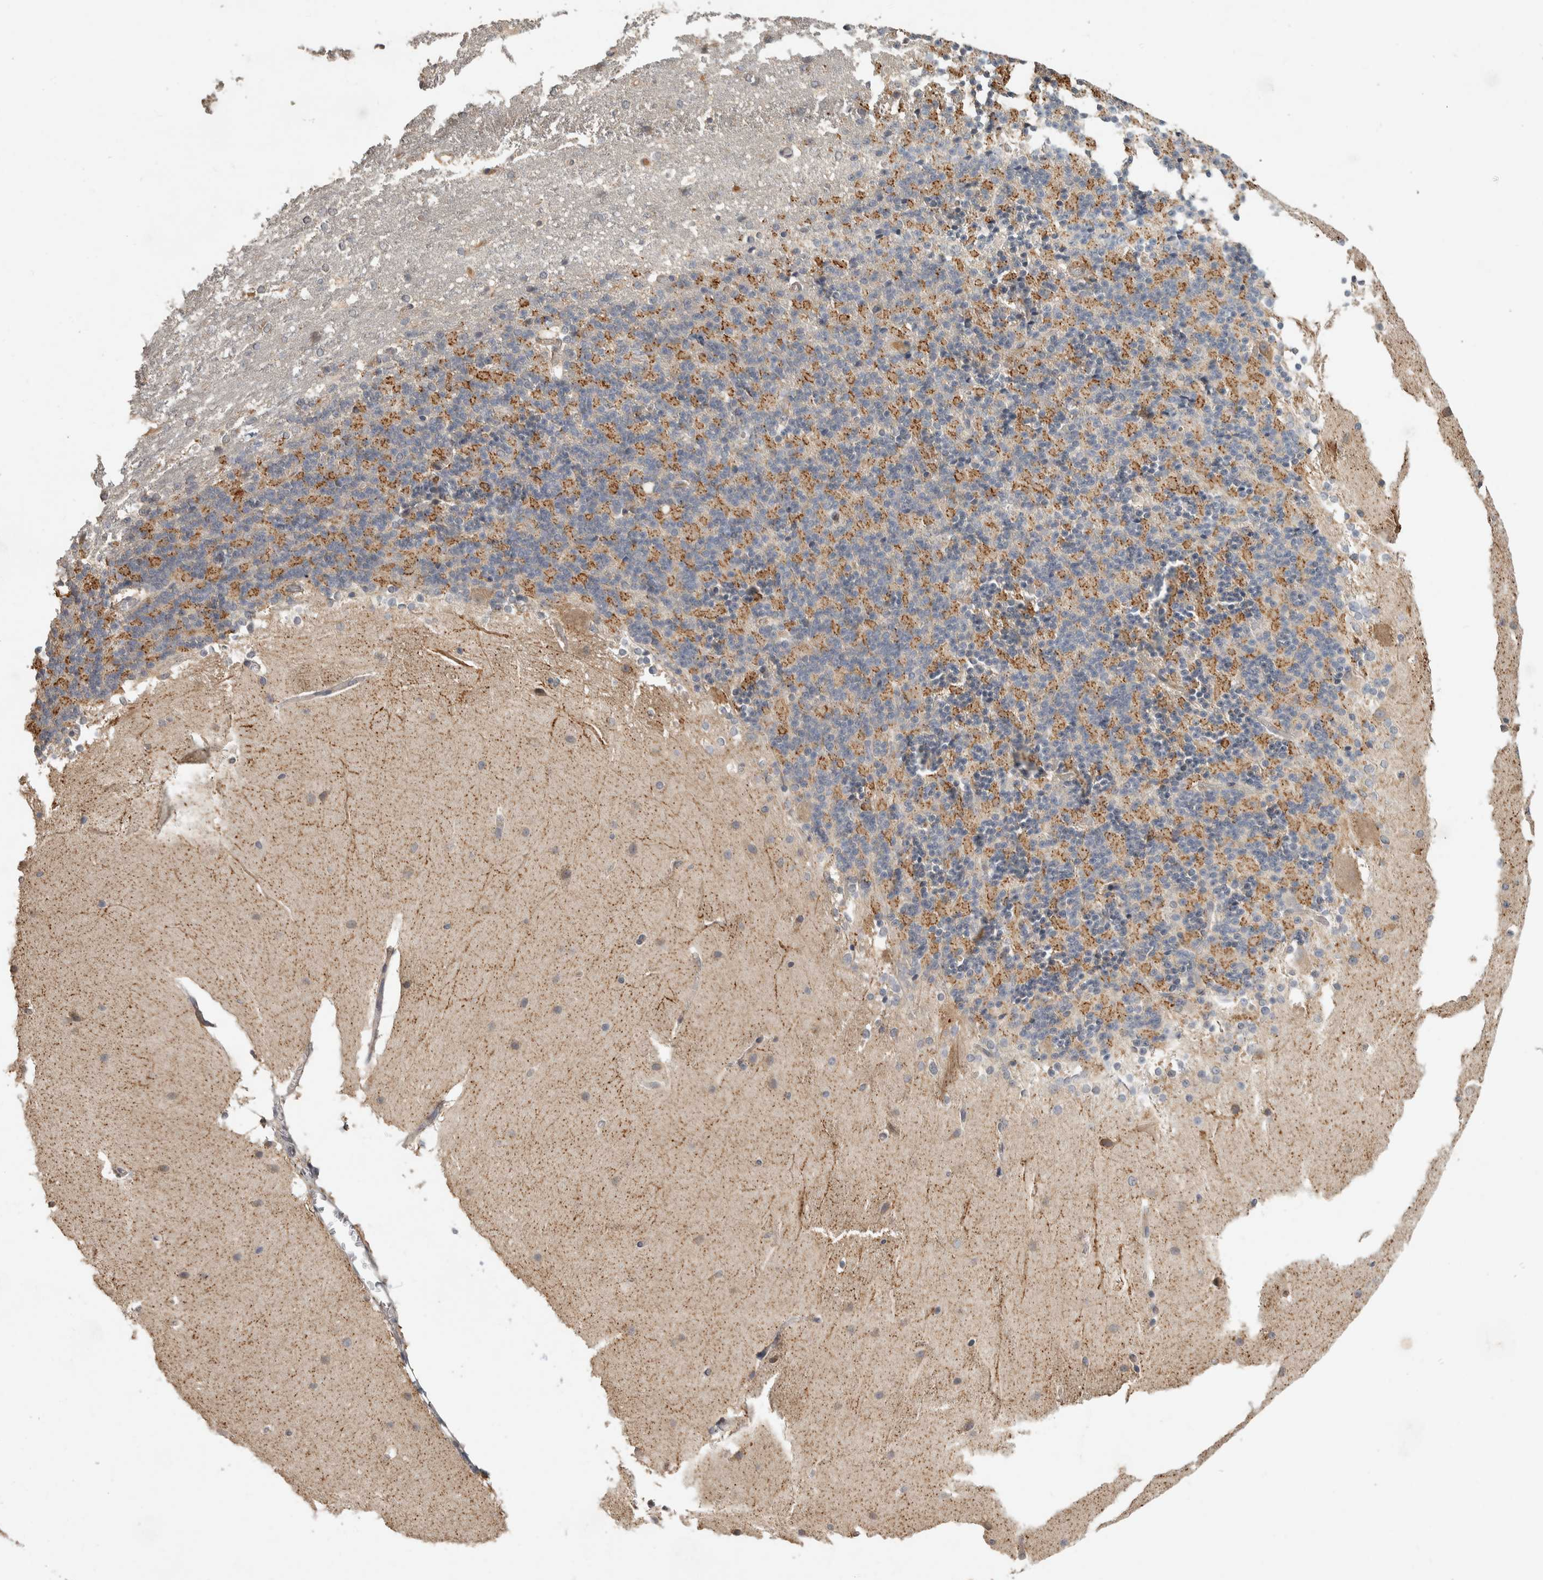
{"staining": {"intensity": "weak", "quantity": "<25%", "location": "cytoplasmic/membranous"}, "tissue": "cerebellum", "cell_type": "Cells in granular layer", "image_type": "normal", "snomed": [{"axis": "morphology", "description": "Normal tissue, NOS"}, {"axis": "topography", "description": "Cerebellum"}], "caption": "Immunohistochemistry photomicrograph of normal human cerebellum stained for a protein (brown), which reveals no expression in cells in granular layer.", "gene": "EIF3H", "patient": {"sex": "female", "age": 19}}